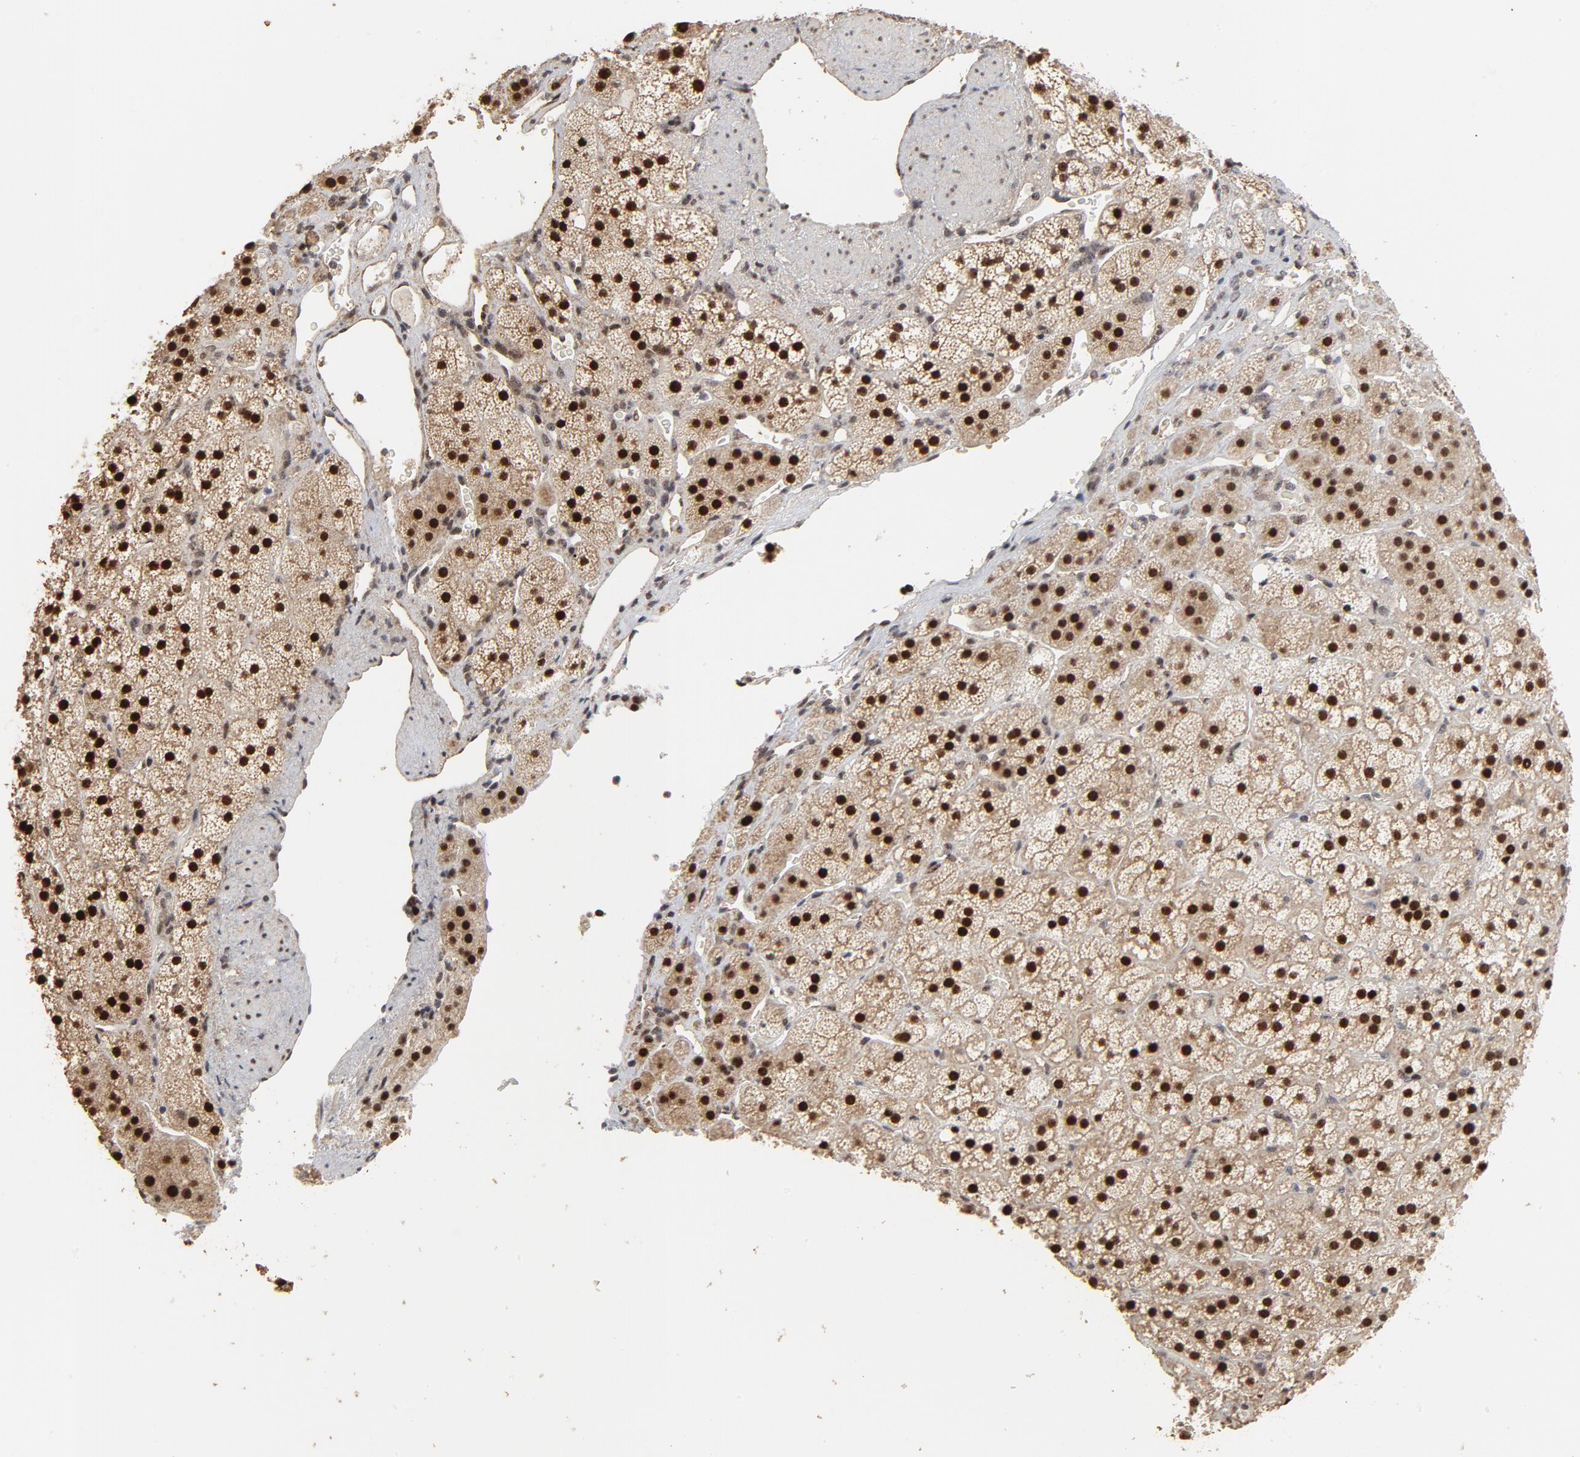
{"staining": {"intensity": "strong", "quantity": ">75%", "location": "cytoplasmic/membranous,nuclear"}, "tissue": "adrenal gland", "cell_type": "Glandular cells", "image_type": "normal", "snomed": [{"axis": "morphology", "description": "Normal tissue, NOS"}, {"axis": "topography", "description": "Adrenal gland"}], "caption": "An IHC image of normal tissue is shown. Protein staining in brown highlights strong cytoplasmic/membranous,nuclear positivity in adrenal gland within glandular cells. The protein of interest is stained brown, and the nuclei are stained in blue (DAB (3,3'-diaminobenzidine) IHC with brightfield microscopy, high magnification).", "gene": "TP53RK", "patient": {"sex": "female", "age": 44}}